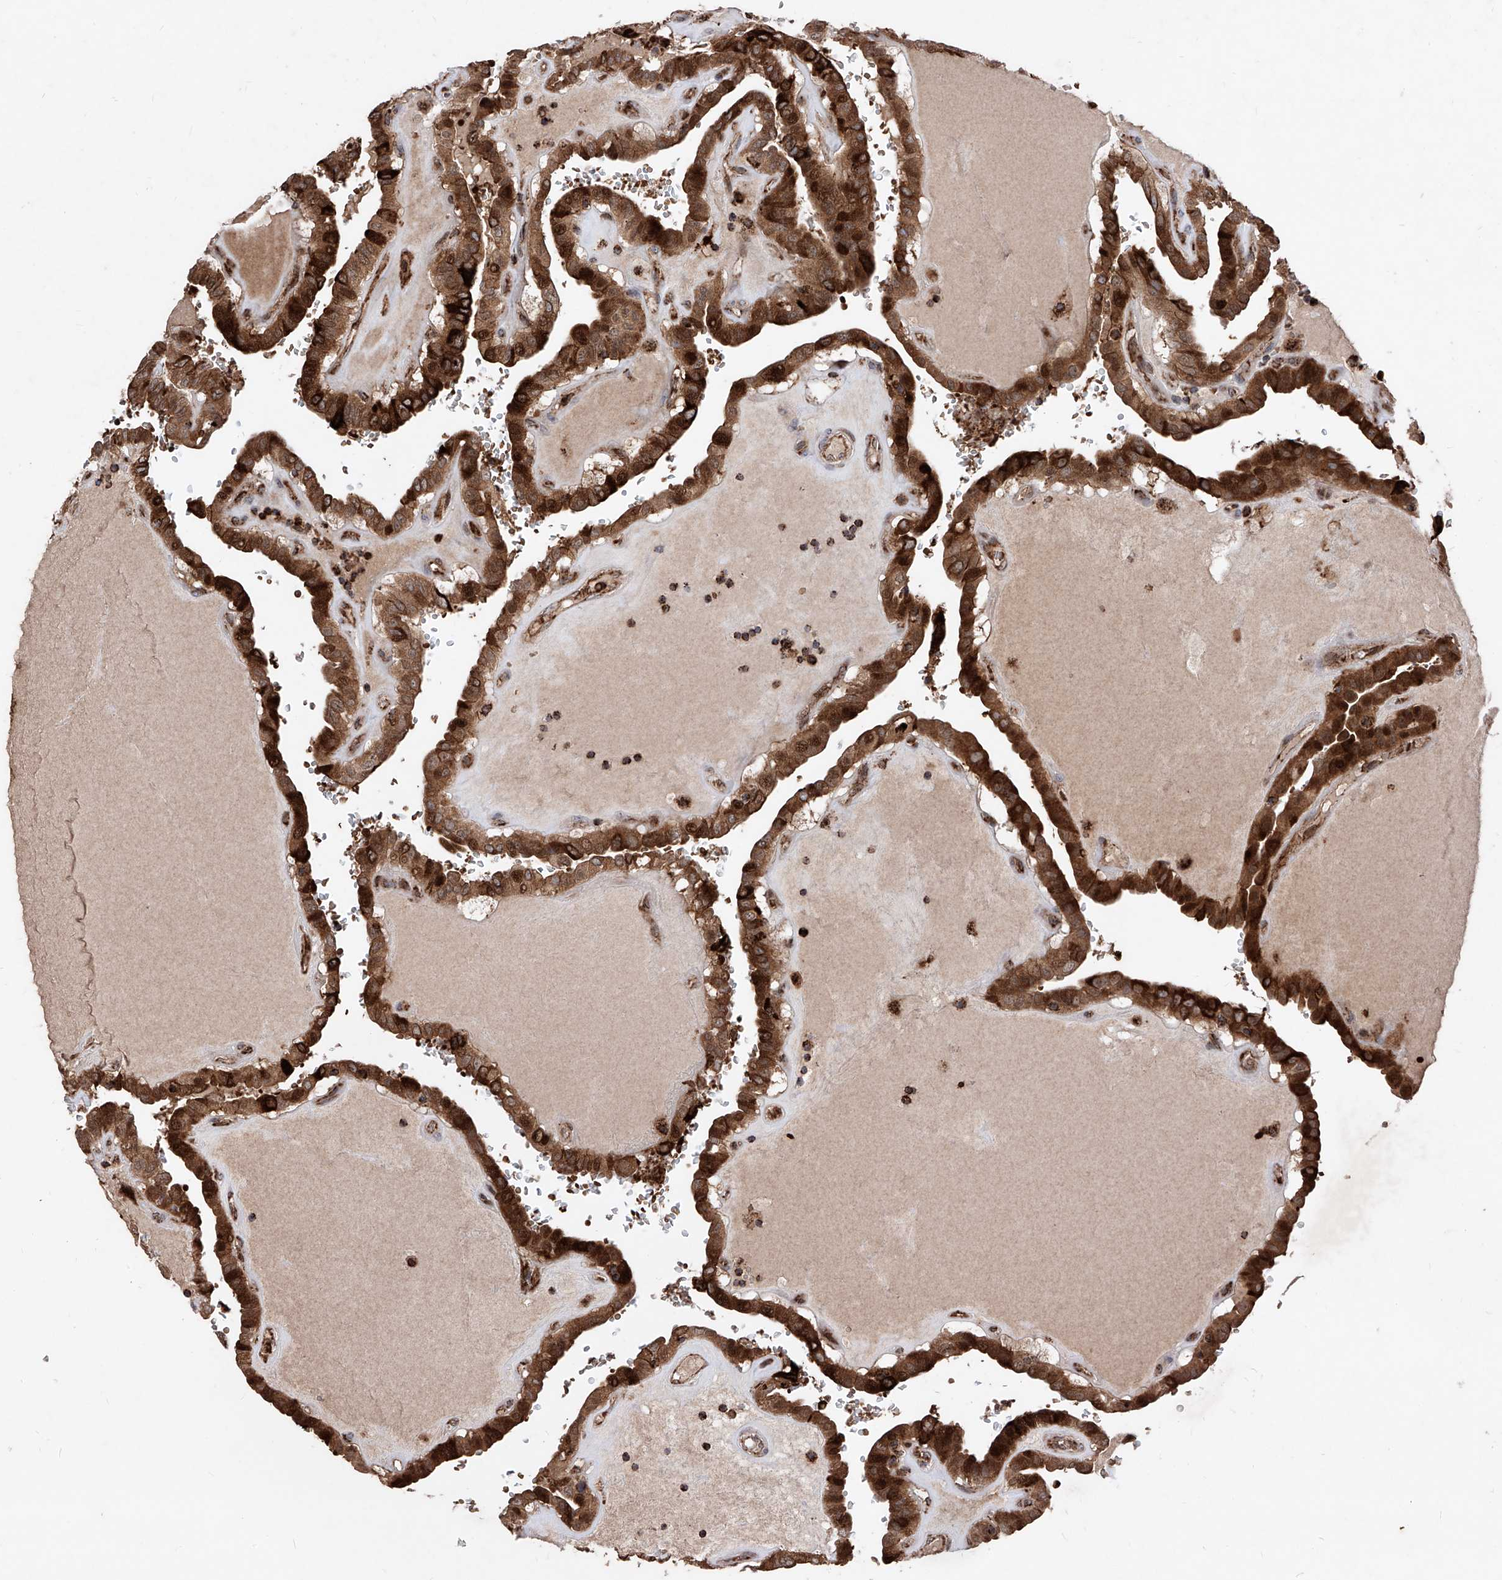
{"staining": {"intensity": "strong", "quantity": ">75%", "location": "cytoplasmic/membranous"}, "tissue": "thyroid cancer", "cell_type": "Tumor cells", "image_type": "cancer", "snomed": [{"axis": "morphology", "description": "Papillary adenocarcinoma, NOS"}, {"axis": "topography", "description": "Thyroid gland"}], "caption": "High-power microscopy captured an immunohistochemistry (IHC) histopathology image of papillary adenocarcinoma (thyroid), revealing strong cytoplasmic/membranous staining in about >75% of tumor cells.", "gene": "SEMA6A", "patient": {"sex": "male", "age": 77}}